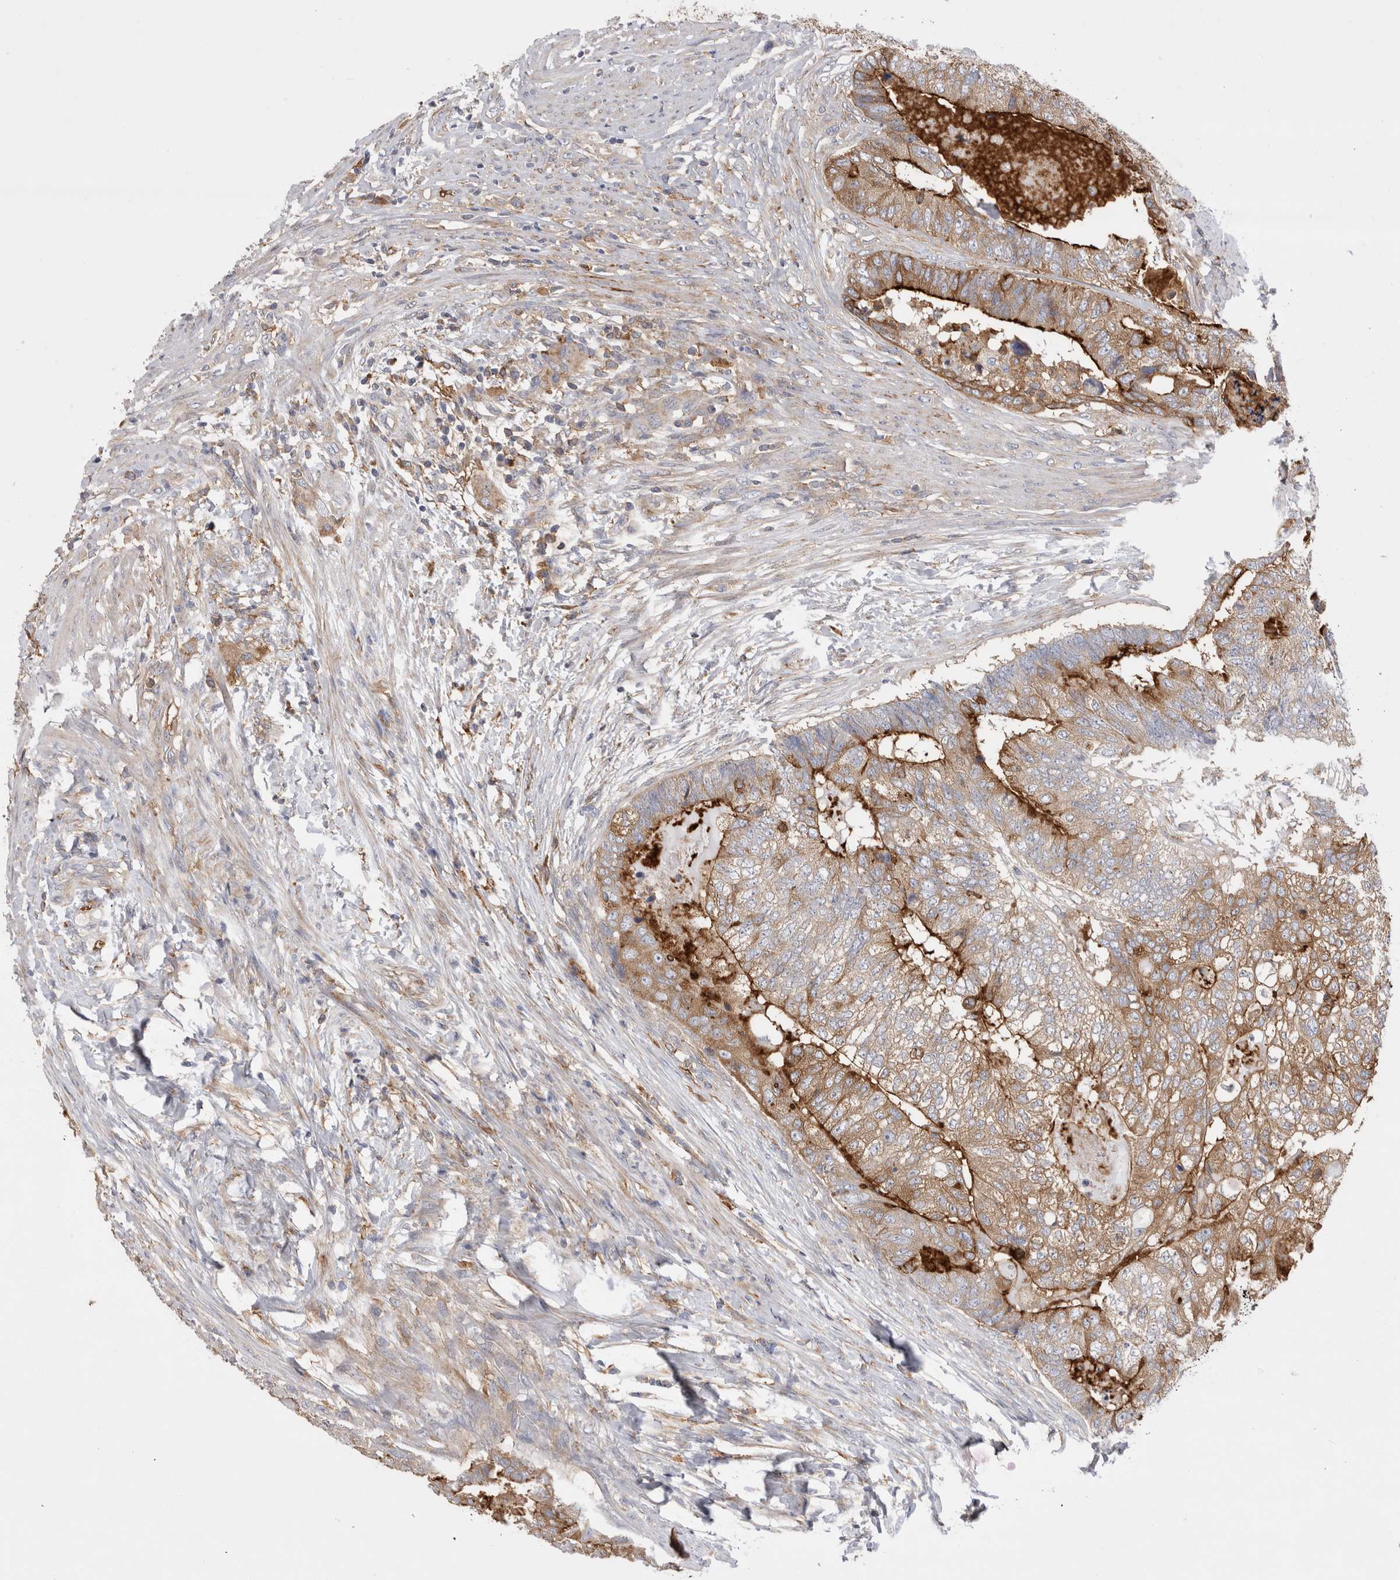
{"staining": {"intensity": "strong", "quantity": ">75%", "location": "cytoplasmic/membranous"}, "tissue": "colorectal cancer", "cell_type": "Tumor cells", "image_type": "cancer", "snomed": [{"axis": "morphology", "description": "Adenocarcinoma, NOS"}, {"axis": "topography", "description": "Colon"}], "caption": "A histopathology image of colorectal cancer stained for a protein reveals strong cytoplasmic/membranous brown staining in tumor cells.", "gene": "RAB11FIP1", "patient": {"sex": "female", "age": 67}}